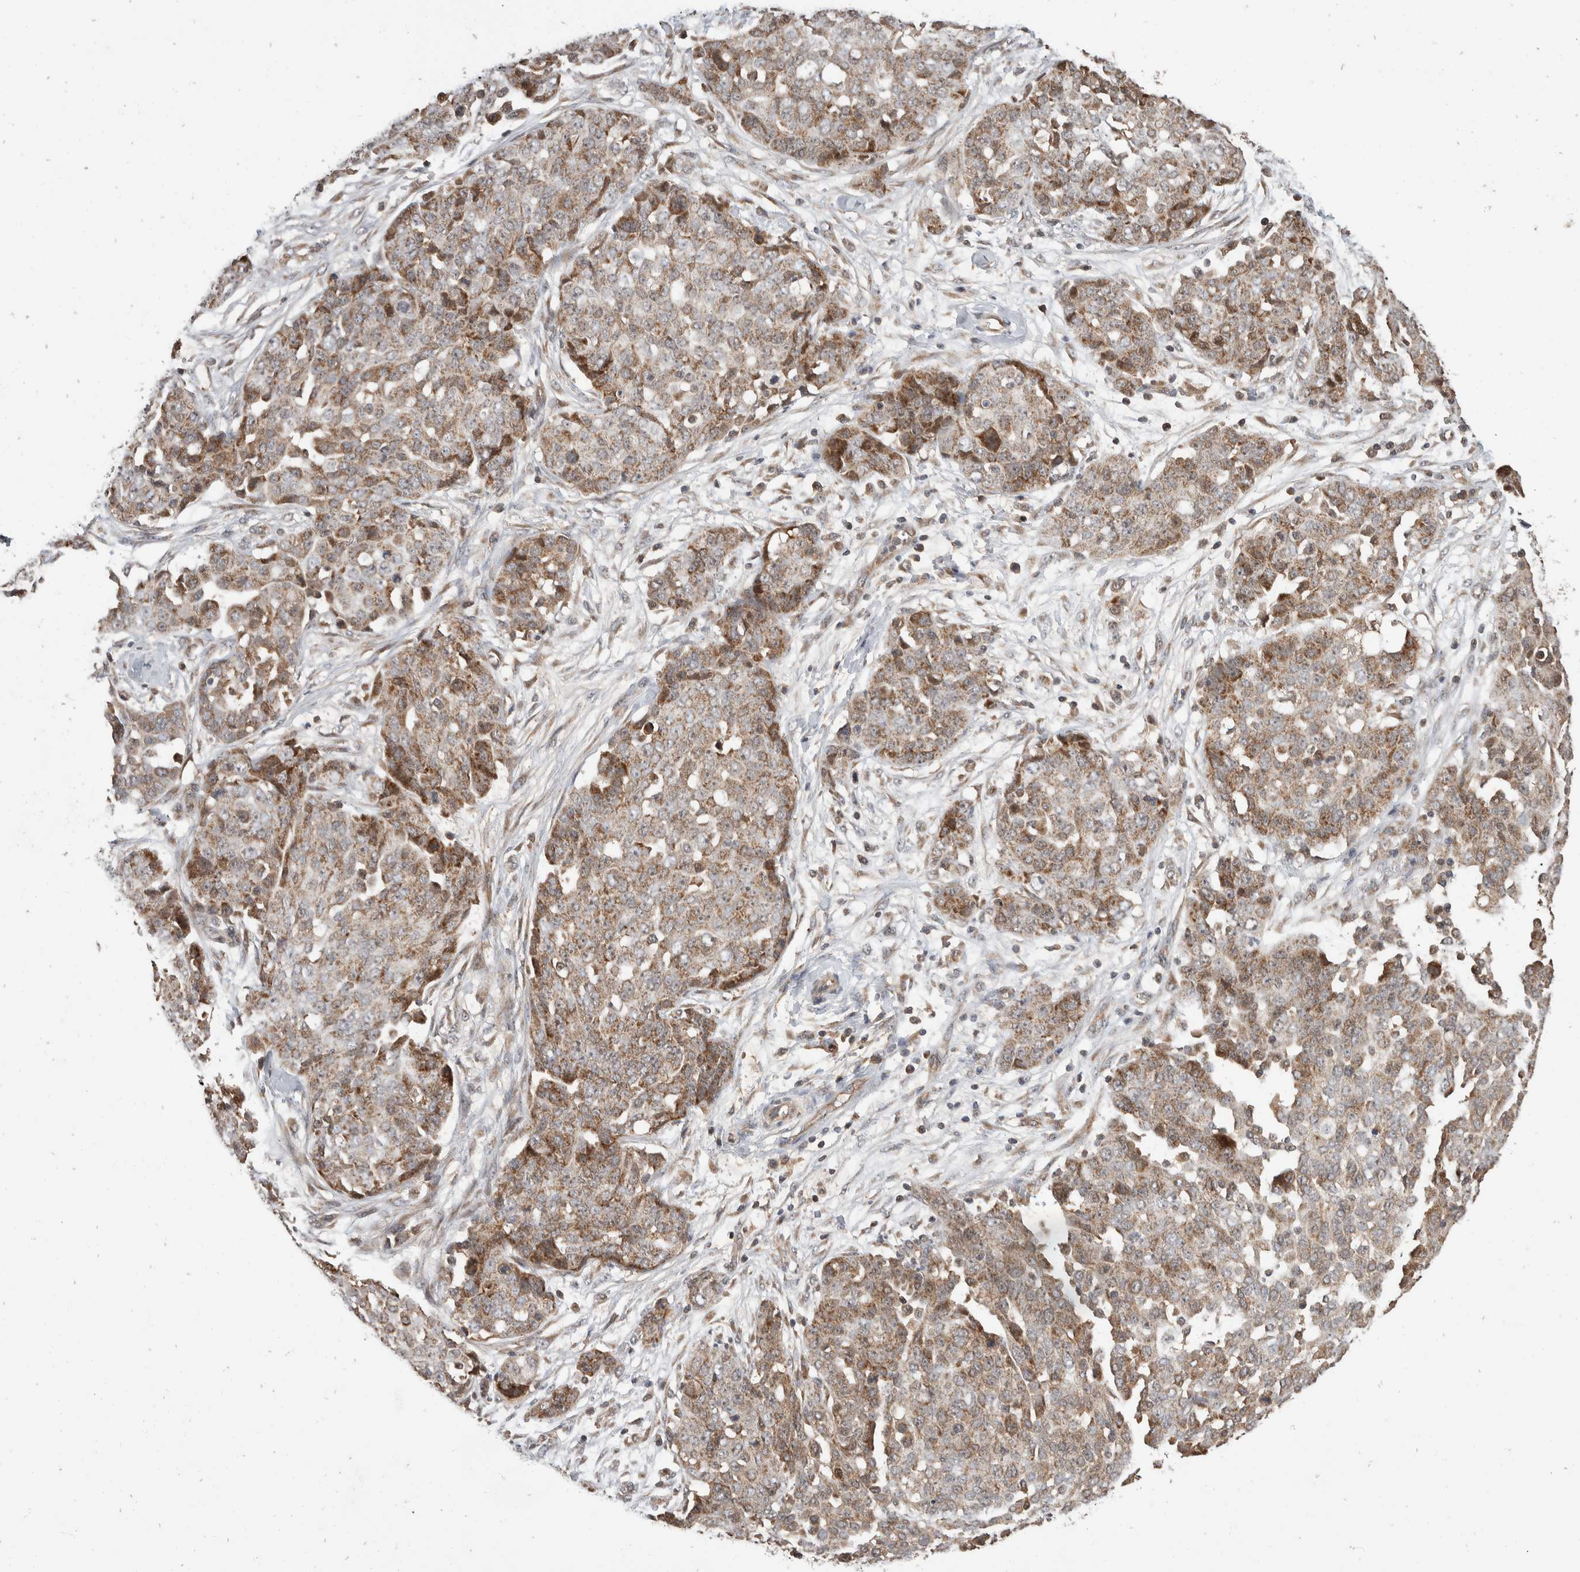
{"staining": {"intensity": "moderate", "quantity": ">75%", "location": "cytoplasmic/membranous,nuclear"}, "tissue": "ovarian cancer", "cell_type": "Tumor cells", "image_type": "cancer", "snomed": [{"axis": "morphology", "description": "Cystadenocarcinoma, serous, NOS"}, {"axis": "topography", "description": "Soft tissue"}, {"axis": "topography", "description": "Ovary"}], "caption": "Immunohistochemical staining of ovarian cancer exhibits moderate cytoplasmic/membranous and nuclear protein expression in approximately >75% of tumor cells. The staining is performed using DAB (3,3'-diaminobenzidine) brown chromogen to label protein expression. The nuclei are counter-stained blue using hematoxylin.", "gene": "ABHD11", "patient": {"sex": "female", "age": 57}}